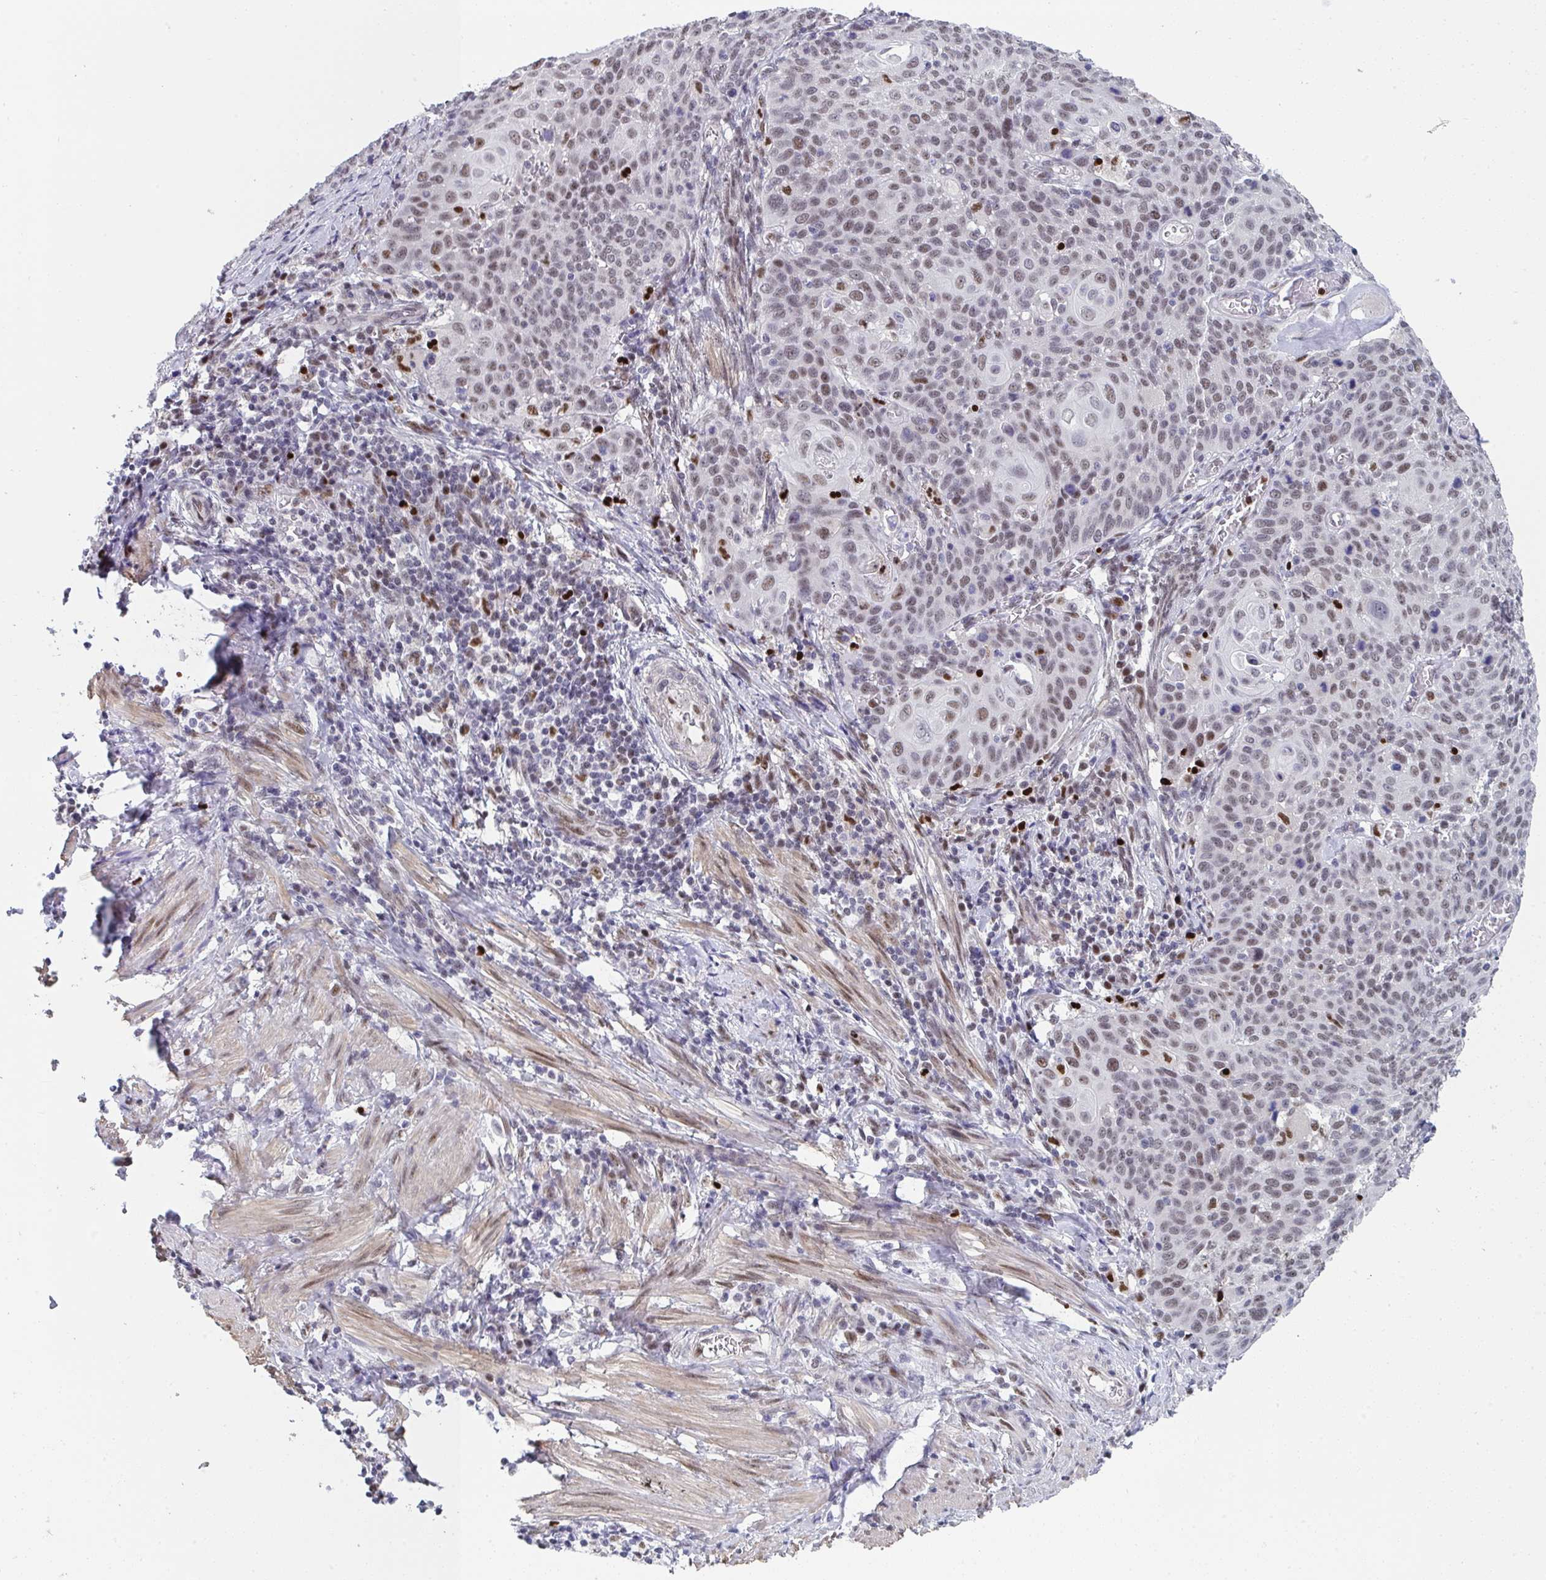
{"staining": {"intensity": "weak", "quantity": "25%-75%", "location": "nuclear"}, "tissue": "cervical cancer", "cell_type": "Tumor cells", "image_type": "cancer", "snomed": [{"axis": "morphology", "description": "Squamous cell carcinoma, NOS"}, {"axis": "topography", "description": "Cervix"}], "caption": "Cervical cancer stained with immunohistochemistry exhibits weak nuclear expression in about 25%-75% of tumor cells.", "gene": "JDP2", "patient": {"sex": "female", "age": 65}}